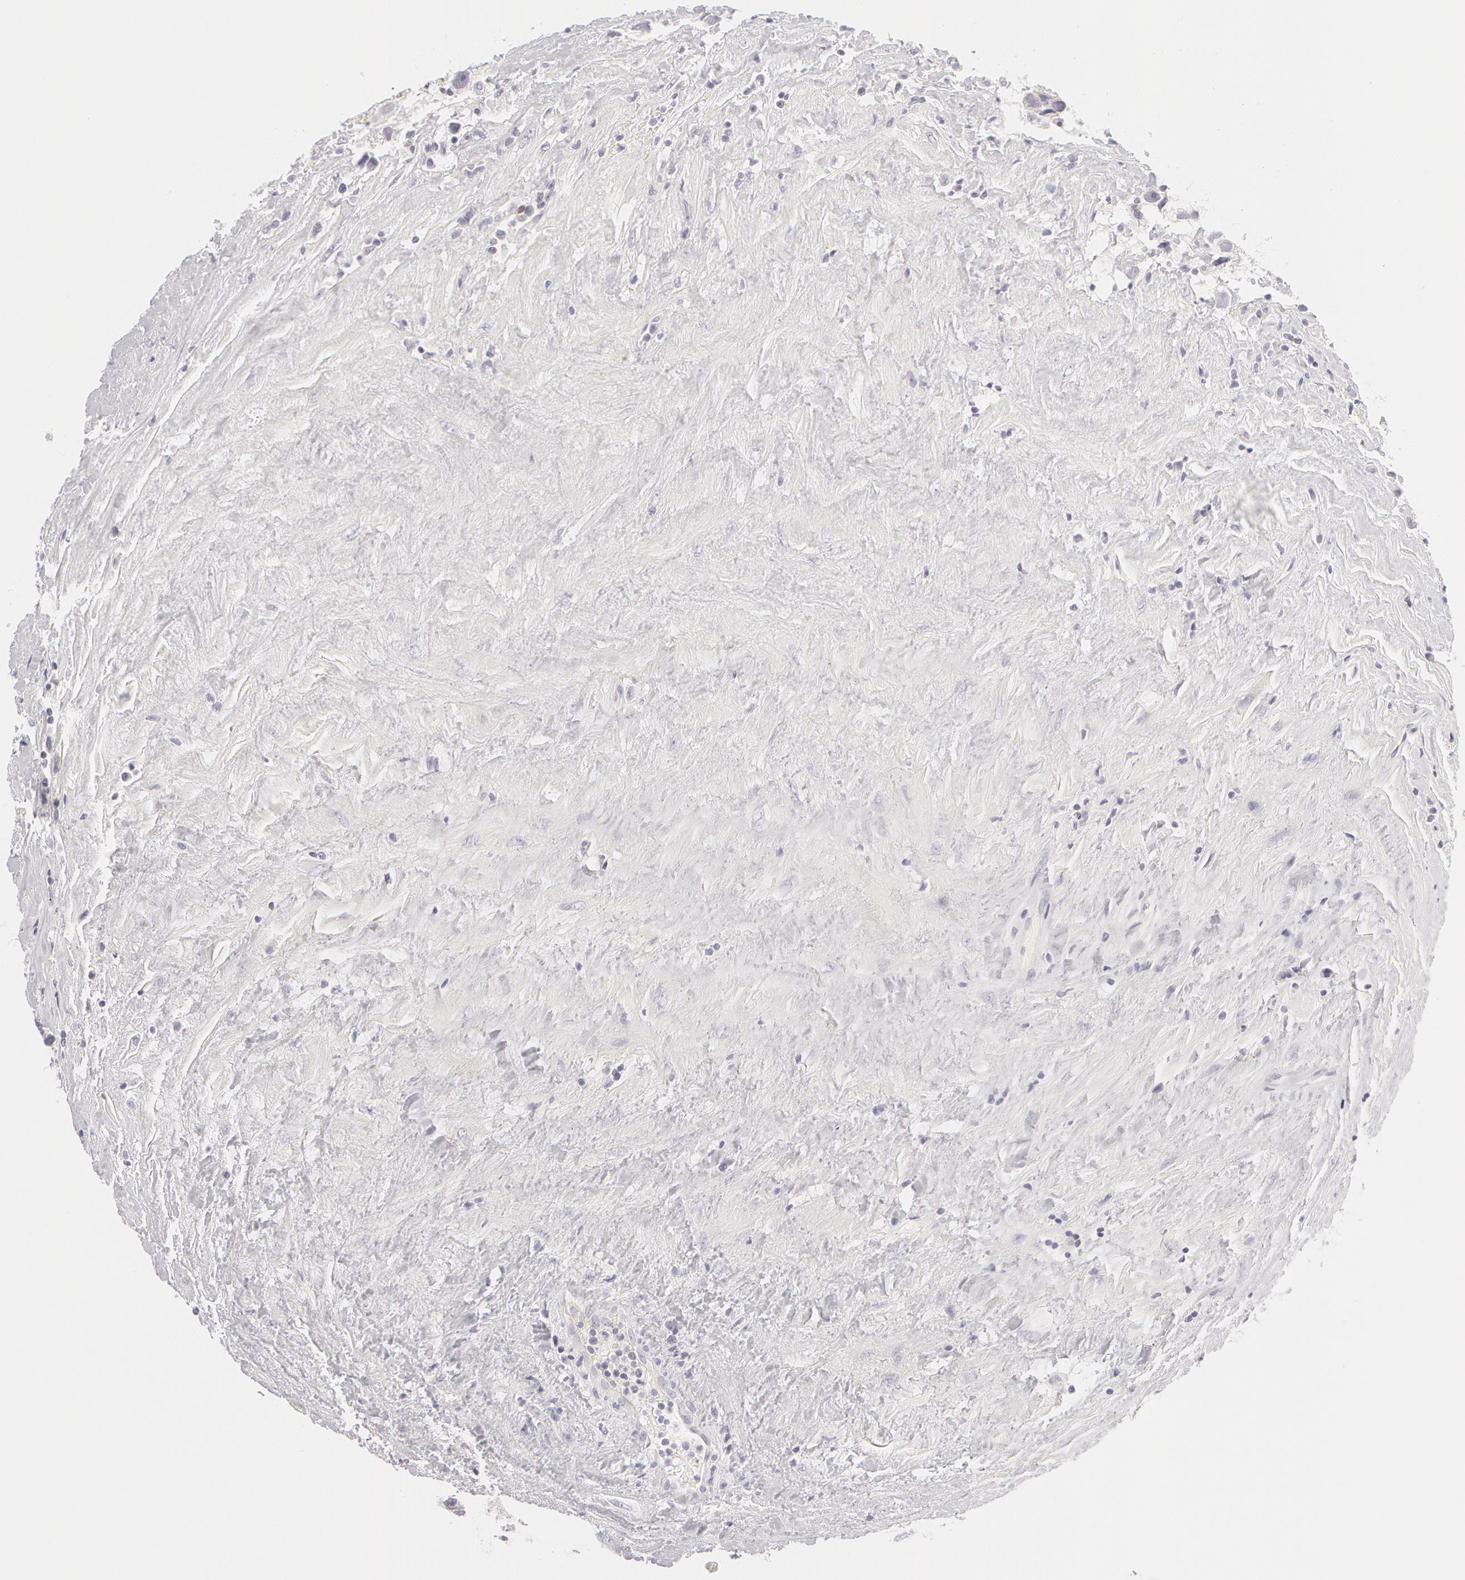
{"staining": {"intensity": "negative", "quantity": "none", "location": "none"}, "tissue": "testis cancer", "cell_type": "Tumor cells", "image_type": "cancer", "snomed": [{"axis": "morphology", "description": "Seminoma, NOS"}, {"axis": "topography", "description": "Testis"}], "caption": "This is an immunohistochemistry (IHC) image of human testis cancer (seminoma). There is no expression in tumor cells.", "gene": "ABCB1", "patient": {"sex": "male", "age": 43}}